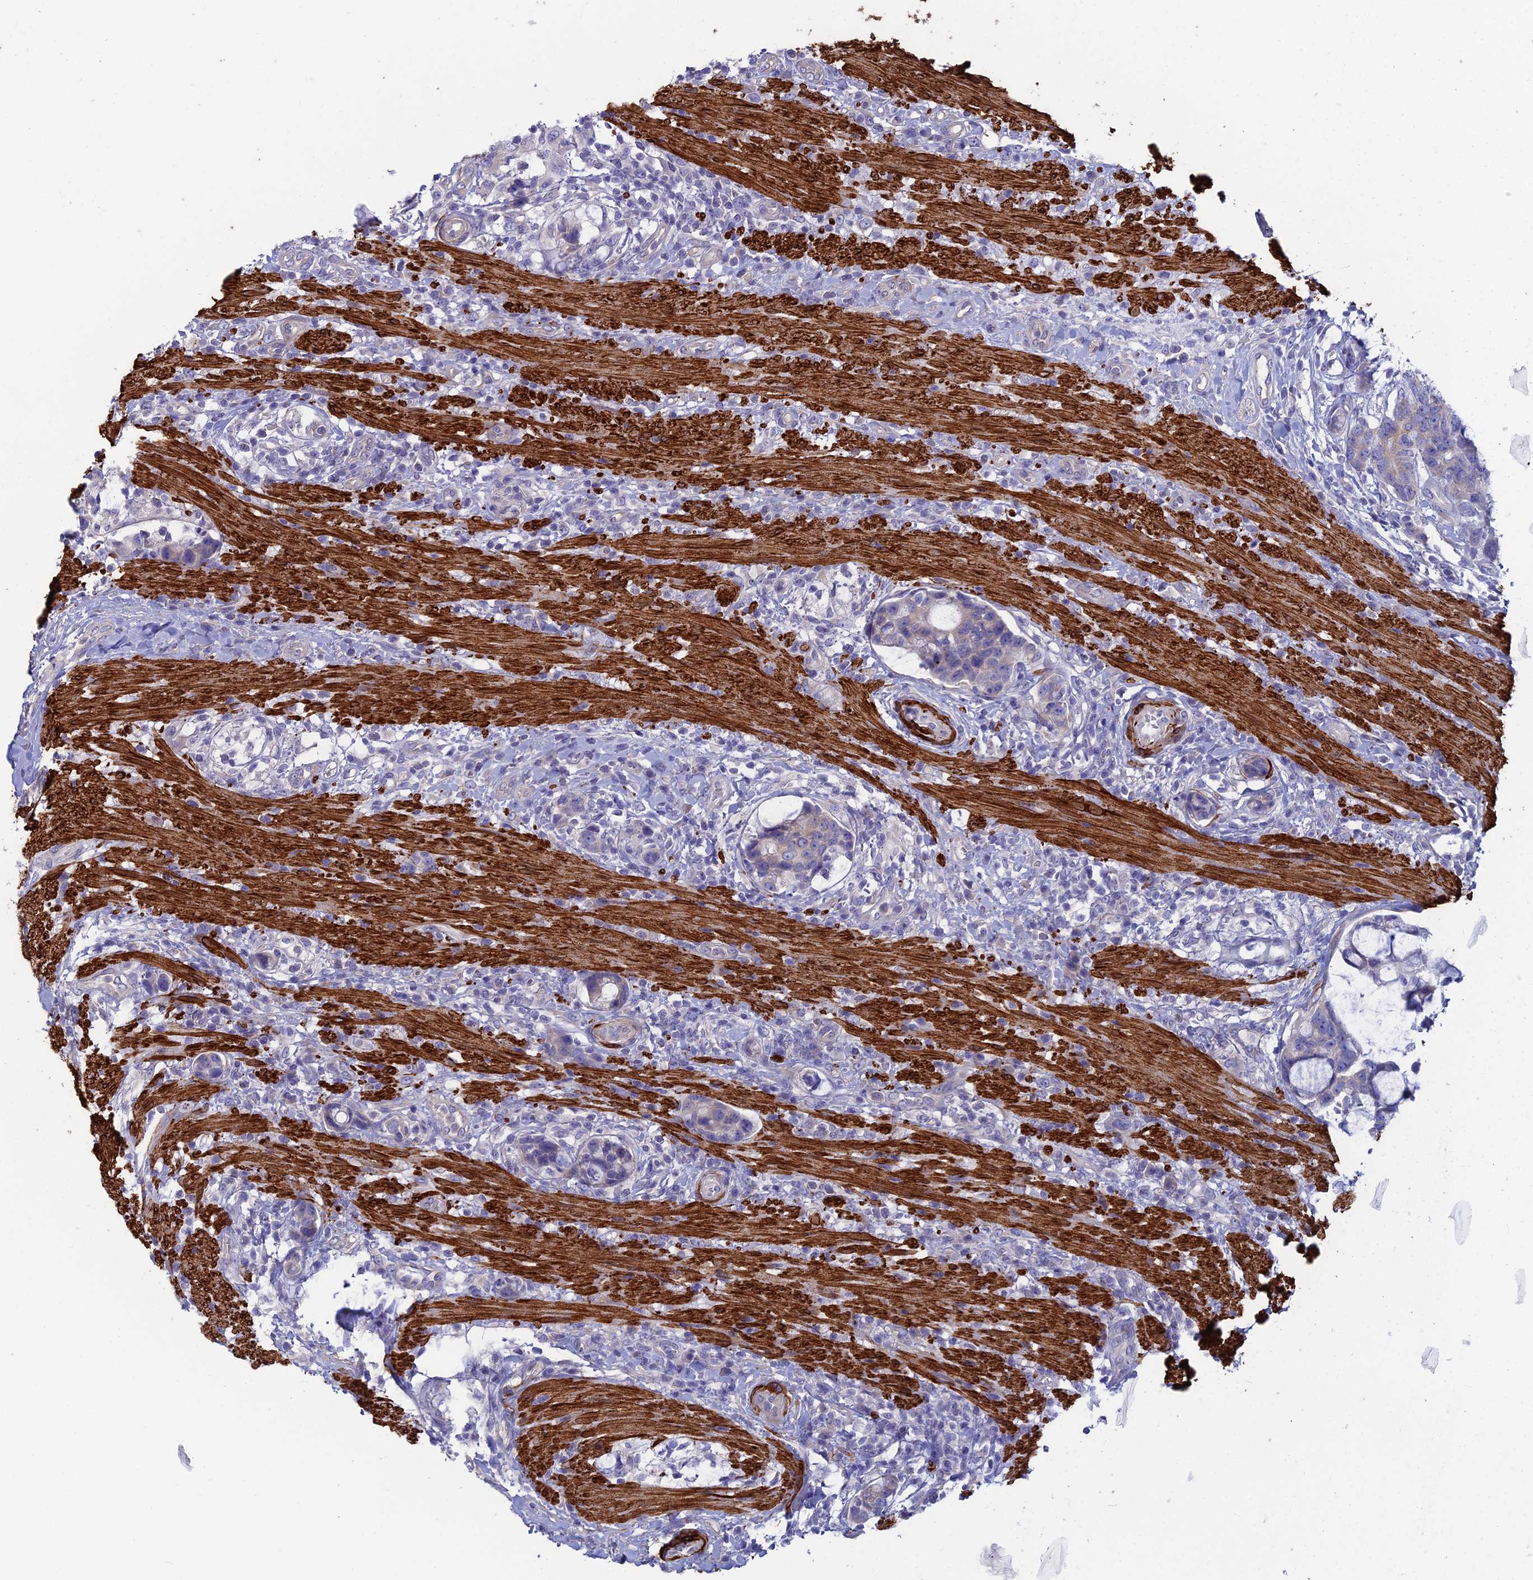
{"staining": {"intensity": "weak", "quantity": "<25%", "location": "cytoplasmic/membranous"}, "tissue": "colorectal cancer", "cell_type": "Tumor cells", "image_type": "cancer", "snomed": [{"axis": "morphology", "description": "Adenocarcinoma, NOS"}, {"axis": "topography", "description": "Colon"}], "caption": "IHC of adenocarcinoma (colorectal) reveals no expression in tumor cells.", "gene": "PCDHA8", "patient": {"sex": "female", "age": 82}}